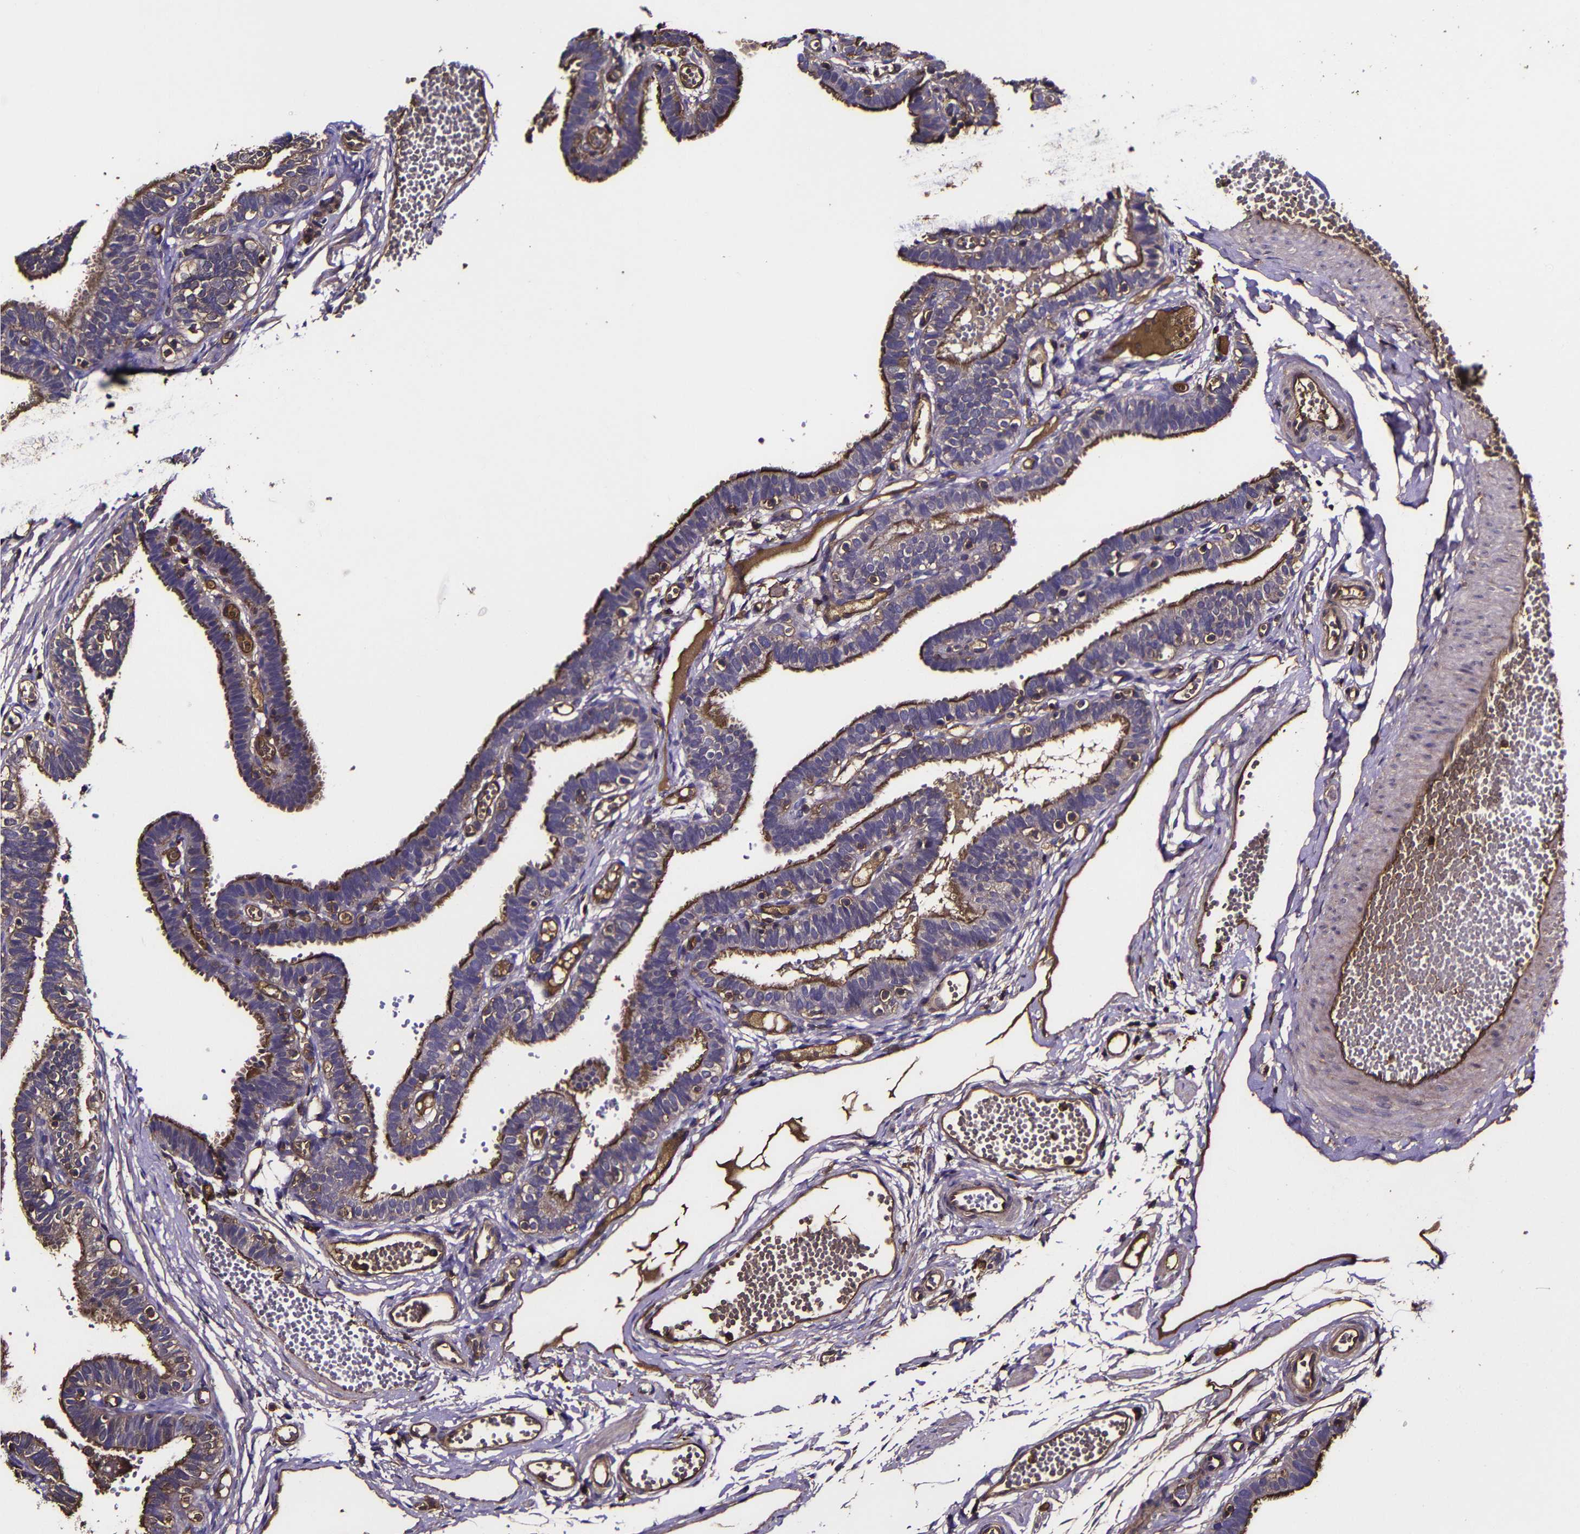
{"staining": {"intensity": "moderate", "quantity": ">75%", "location": "cytoplasmic/membranous"}, "tissue": "fallopian tube", "cell_type": "Glandular cells", "image_type": "normal", "snomed": [{"axis": "morphology", "description": "Normal tissue, NOS"}, {"axis": "topography", "description": "Fallopian tube"}, {"axis": "topography", "description": "Placenta"}], "caption": "Immunohistochemistry (IHC) (DAB) staining of benign human fallopian tube demonstrates moderate cytoplasmic/membranous protein staining in approximately >75% of glandular cells.", "gene": "MSN", "patient": {"sex": "female", "age": 34}}